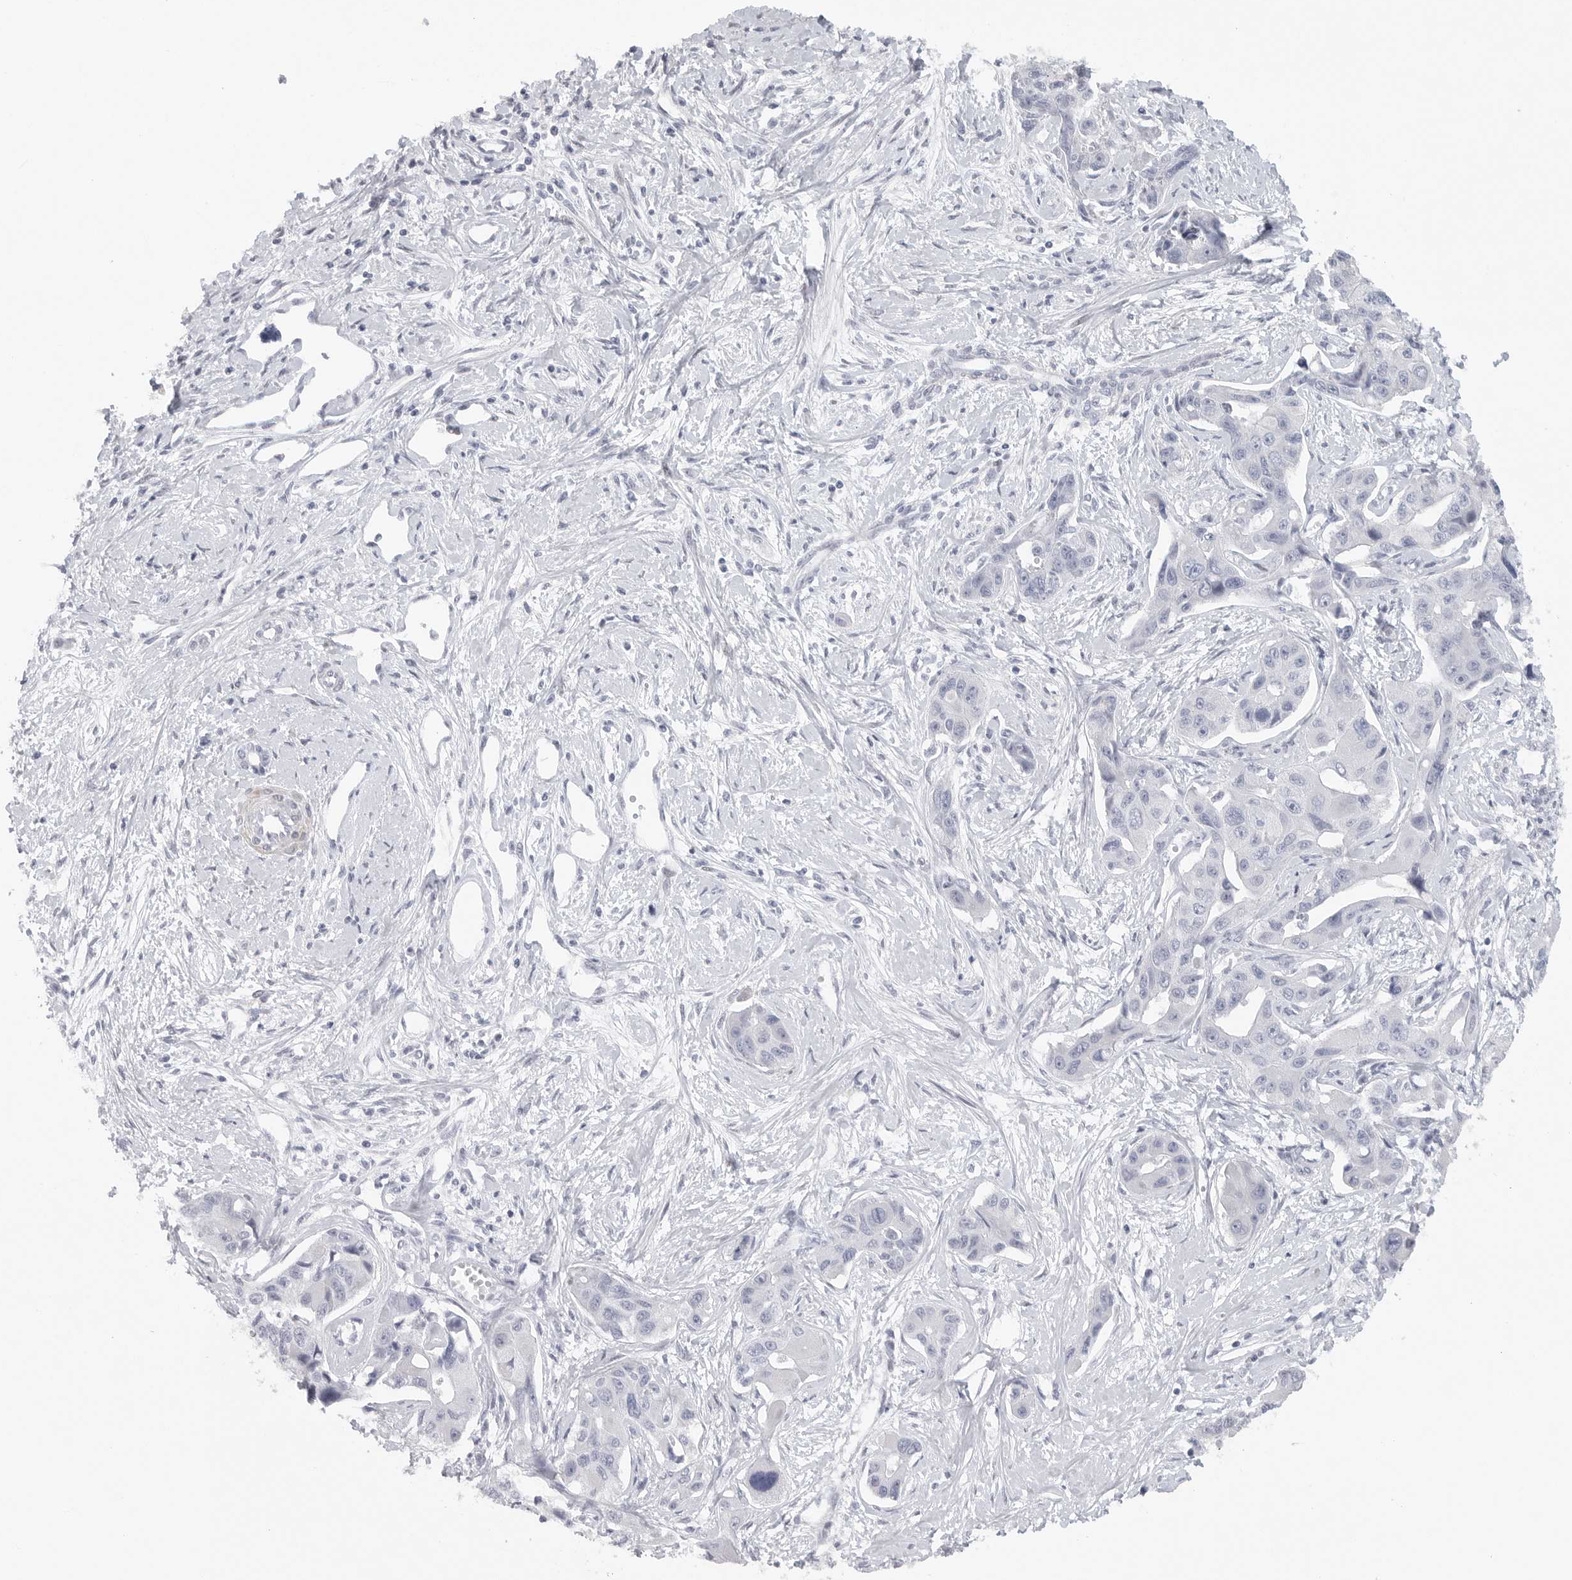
{"staining": {"intensity": "negative", "quantity": "none", "location": "none"}, "tissue": "liver cancer", "cell_type": "Tumor cells", "image_type": "cancer", "snomed": [{"axis": "morphology", "description": "Cholangiocarcinoma"}, {"axis": "topography", "description": "Liver"}], "caption": "An image of liver cancer stained for a protein demonstrates no brown staining in tumor cells.", "gene": "TNR", "patient": {"sex": "male", "age": 59}}